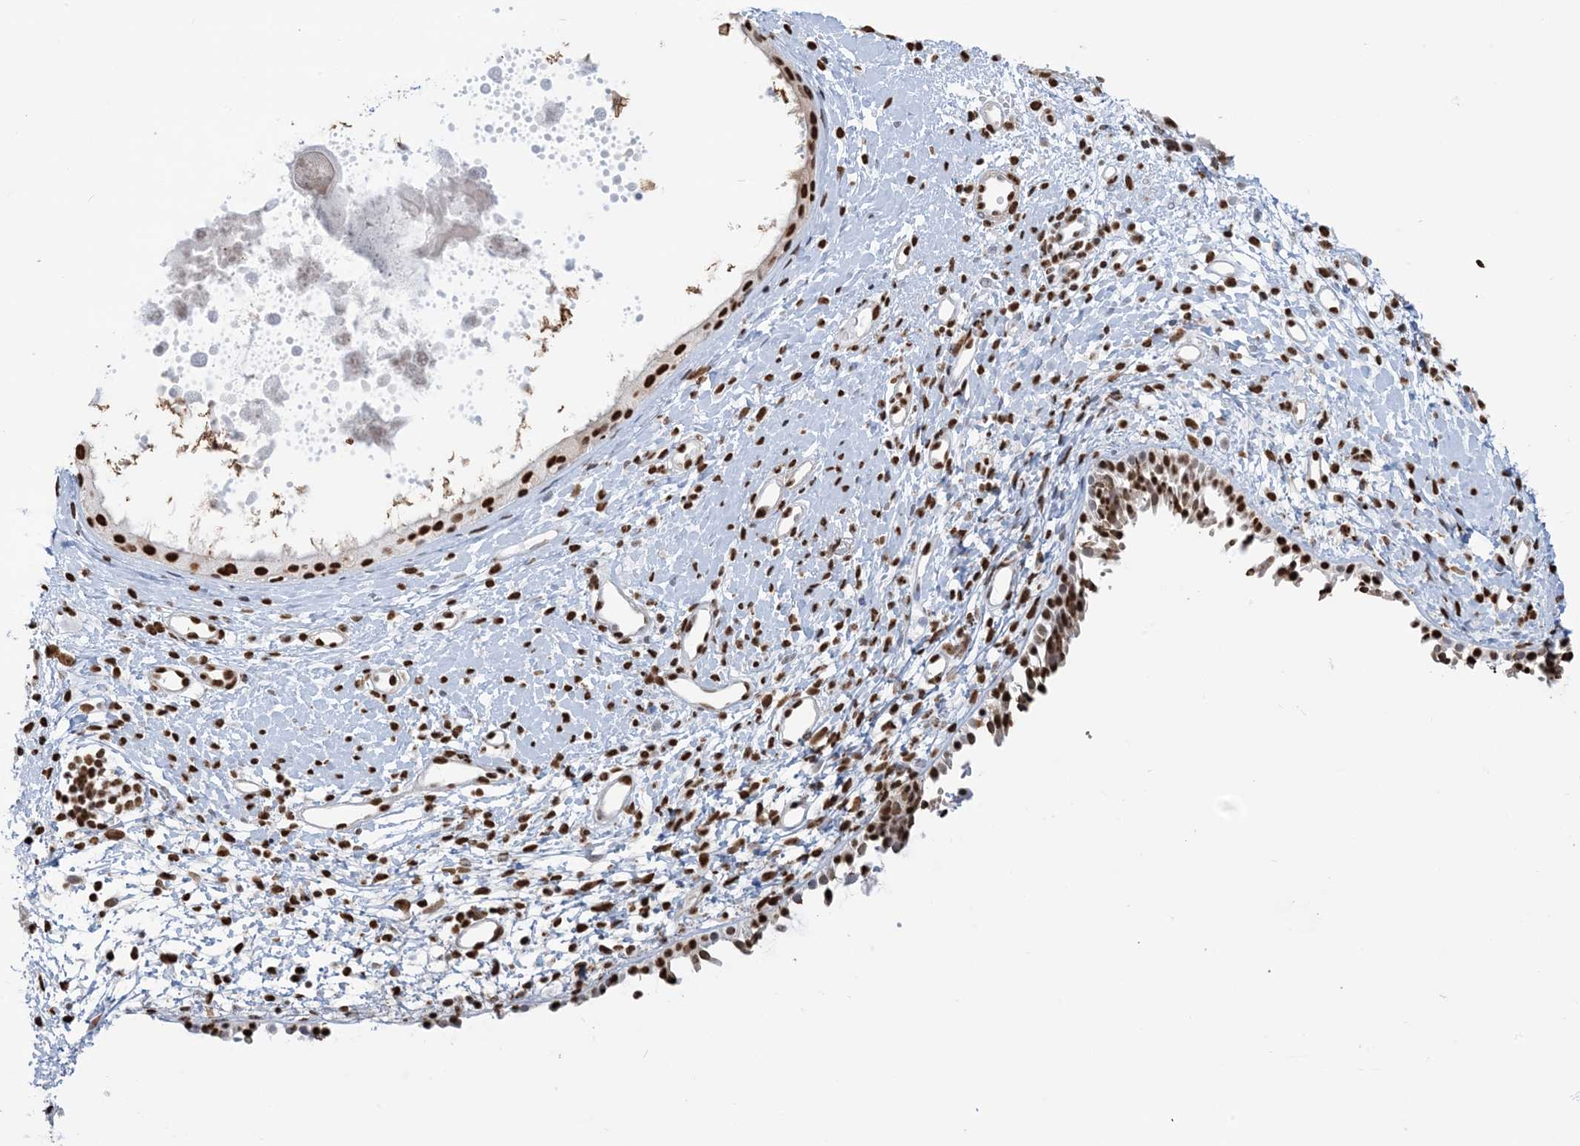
{"staining": {"intensity": "strong", "quantity": ">75%", "location": "nuclear"}, "tissue": "nasopharynx", "cell_type": "Respiratory epithelial cells", "image_type": "normal", "snomed": [{"axis": "morphology", "description": "Normal tissue, NOS"}, {"axis": "topography", "description": "Nasopharynx"}], "caption": "Normal nasopharynx exhibits strong nuclear positivity in about >75% of respiratory epithelial cells.", "gene": "ZNF792", "patient": {"sex": "male", "age": 22}}